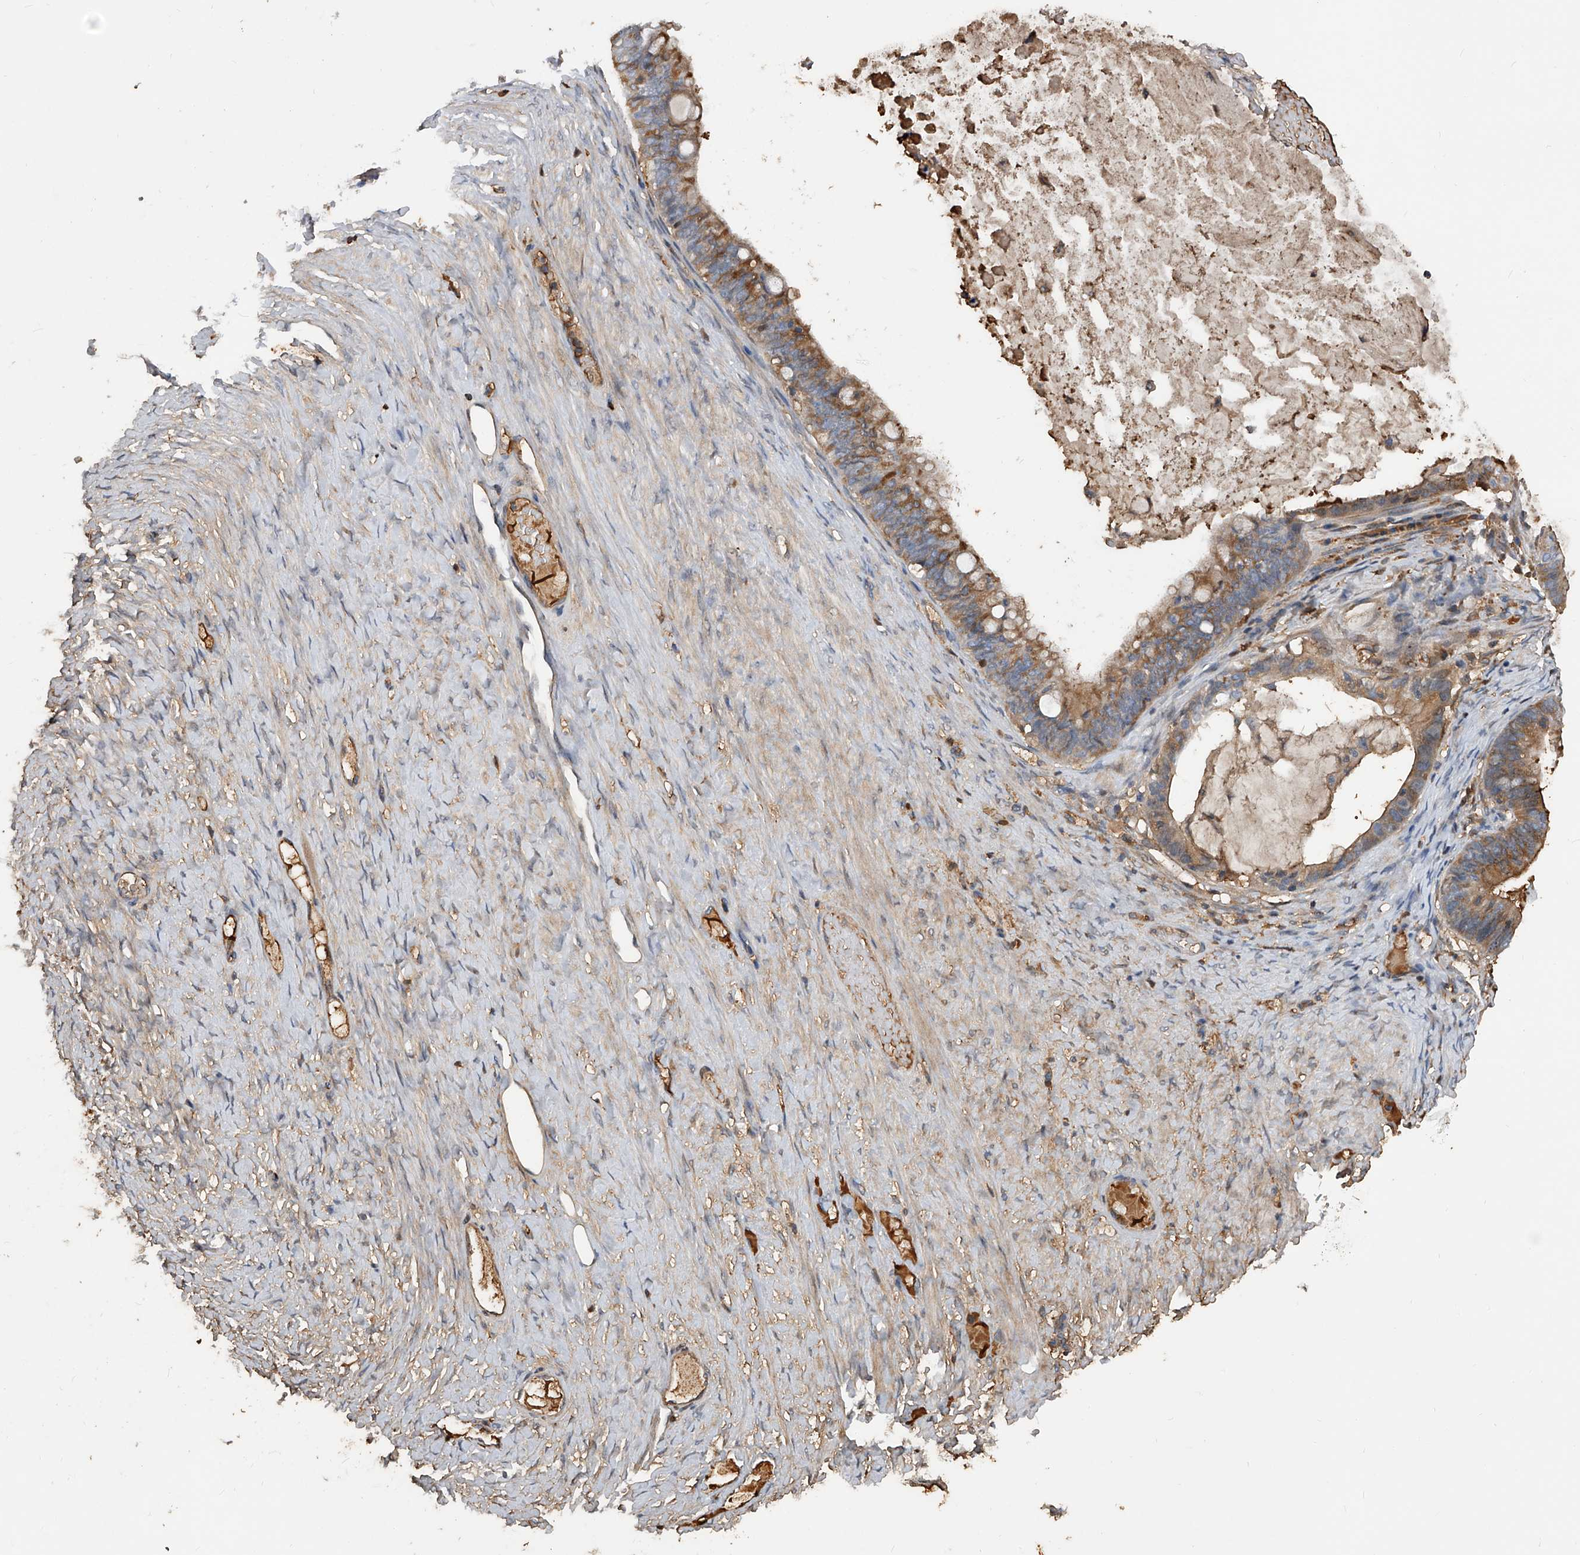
{"staining": {"intensity": "moderate", "quantity": ">75%", "location": "cytoplasmic/membranous"}, "tissue": "ovarian cancer", "cell_type": "Tumor cells", "image_type": "cancer", "snomed": [{"axis": "morphology", "description": "Cystadenocarcinoma, mucinous, NOS"}, {"axis": "topography", "description": "Ovary"}], "caption": "Immunohistochemistry histopathology image of neoplastic tissue: ovarian mucinous cystadenocarcinoma stained using immunohistochemistry (IHC) reveals medium levels of moderate protein expression localized specifically in the cytoplasmic/membranous of tumor cells, appearing as a cytoplasmic/membranous brown color.", "gene": "ZNF25", "patient": {"sex": "female", "age": 61}}